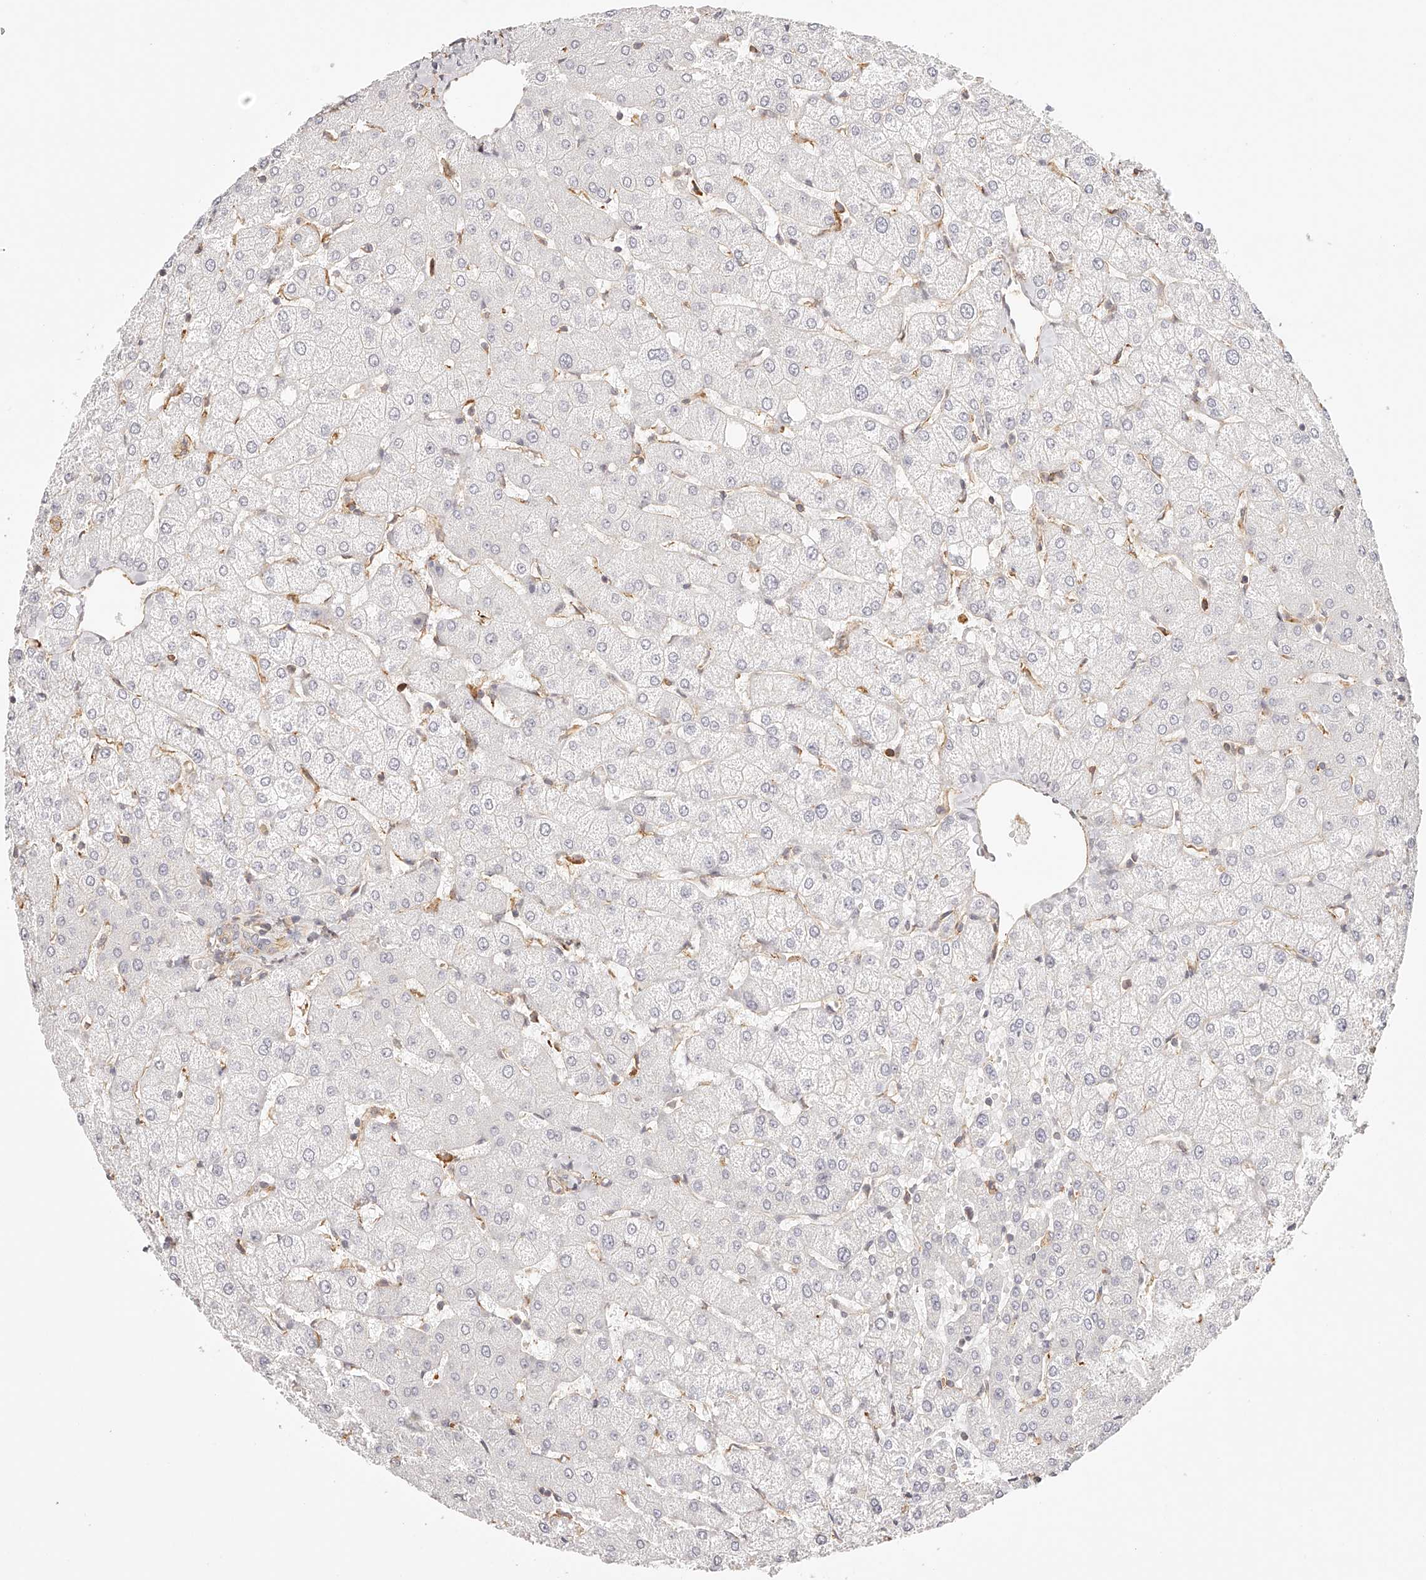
{"staining": {"intensity": "negative", "quantity": "none", "location": "none"}, "tissue": "liver", "cell_type": "Cholangiocytes", "image_type": "normal", "snomed": [{"axis": "morphology", "description": "Normal tissue, NOS"}, {"axis": "topography", "description": "Liver"}], "caption": "Unremarkable liver was stained to show a protein in brown. There is no significant staining in cholangiocytes.", "gene": "SYNC", "patient": {"sex": "female", "age": 54}}